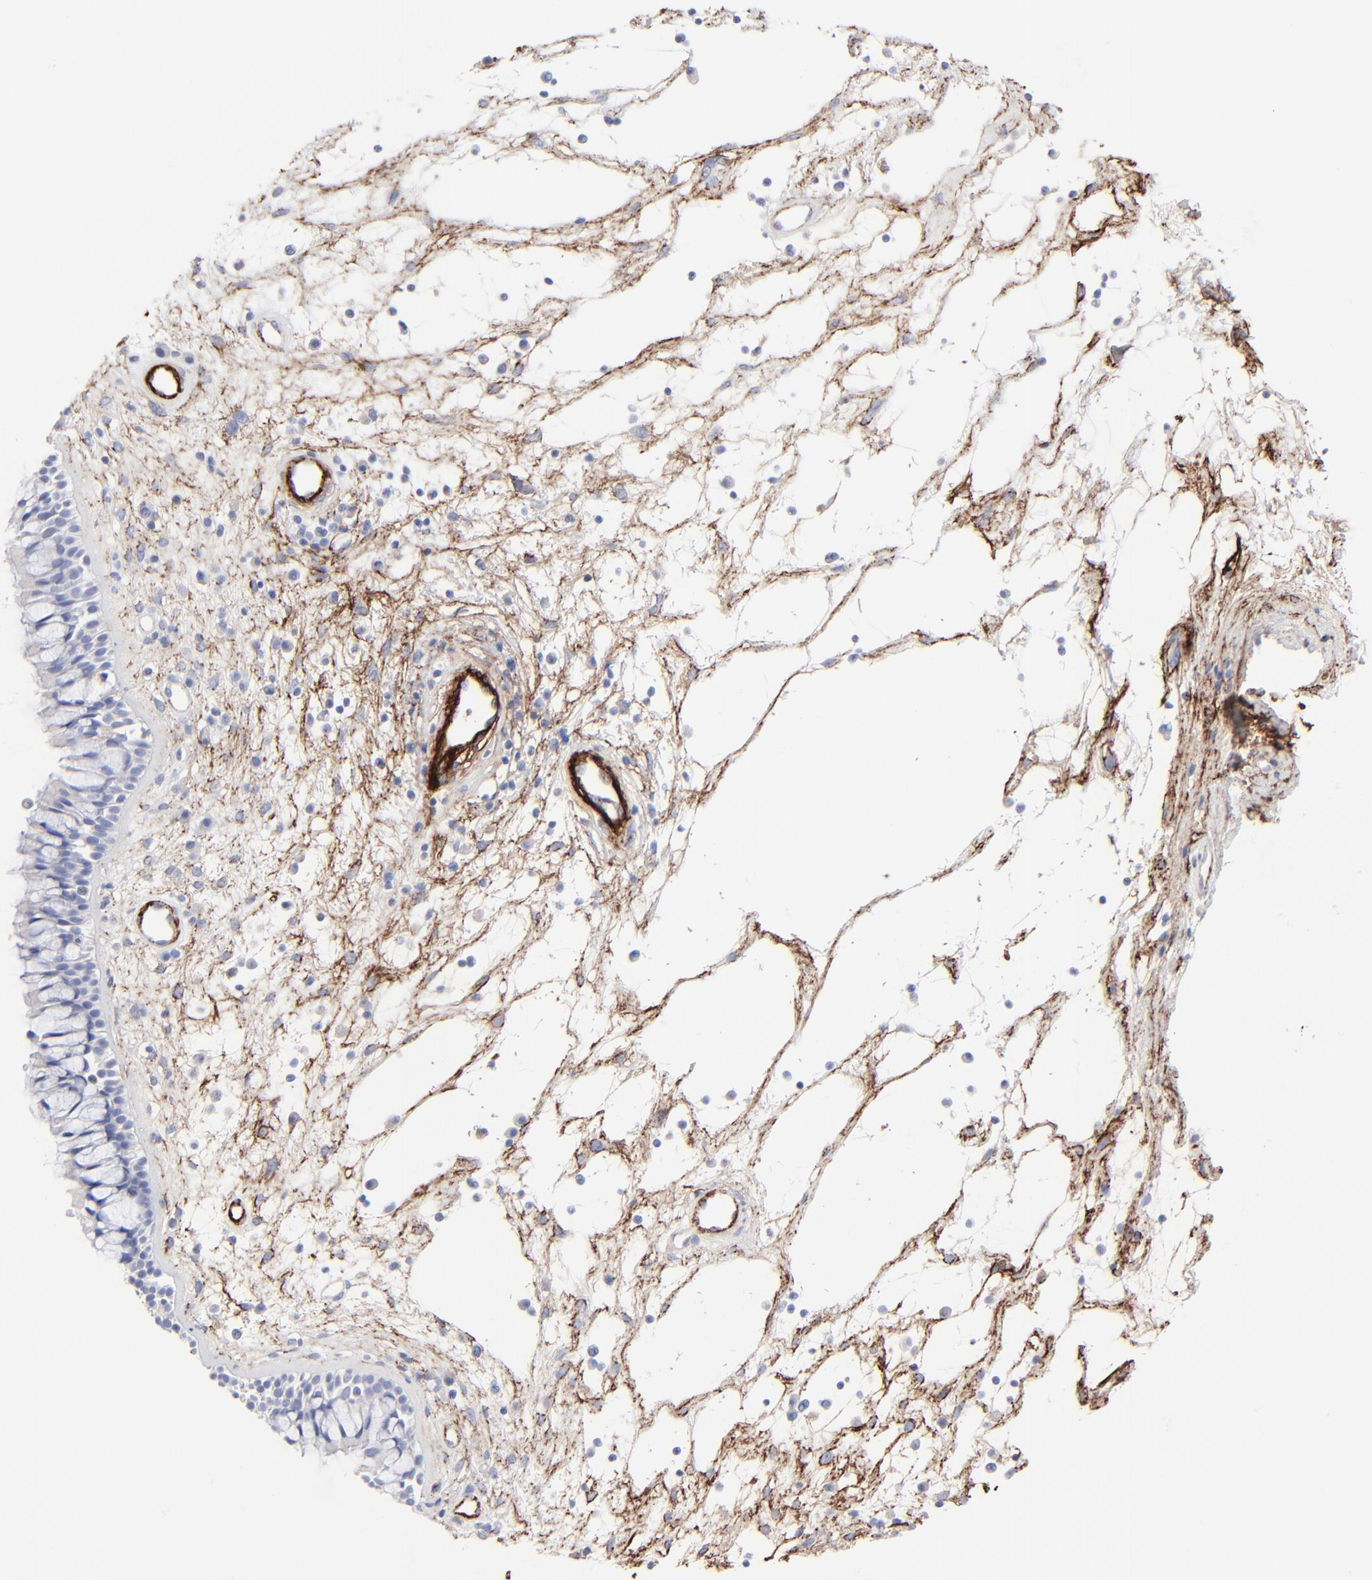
{"staining": {"intensity": "negative", "quantity": "none", "location": "none"}, "tissue": "nasopharynx", "cell_type": "Respiratory epithelial cells", "image_type": "normal", "snomed": [{"axis": "morphology", "description": "Normal tissue, NOS"}, {"axis": "morphology", "description": "Inflammation, NOS"}, {"axis": "topography", "description": "Nasopharynx"}], "caption": "Immunohistochemical staining of unremarkable human nasopharynx exhibits no significant staining in respiratory epithelial cells.", "gene": "FBLN2", "patient": {"sex": "male", "age": 48}}